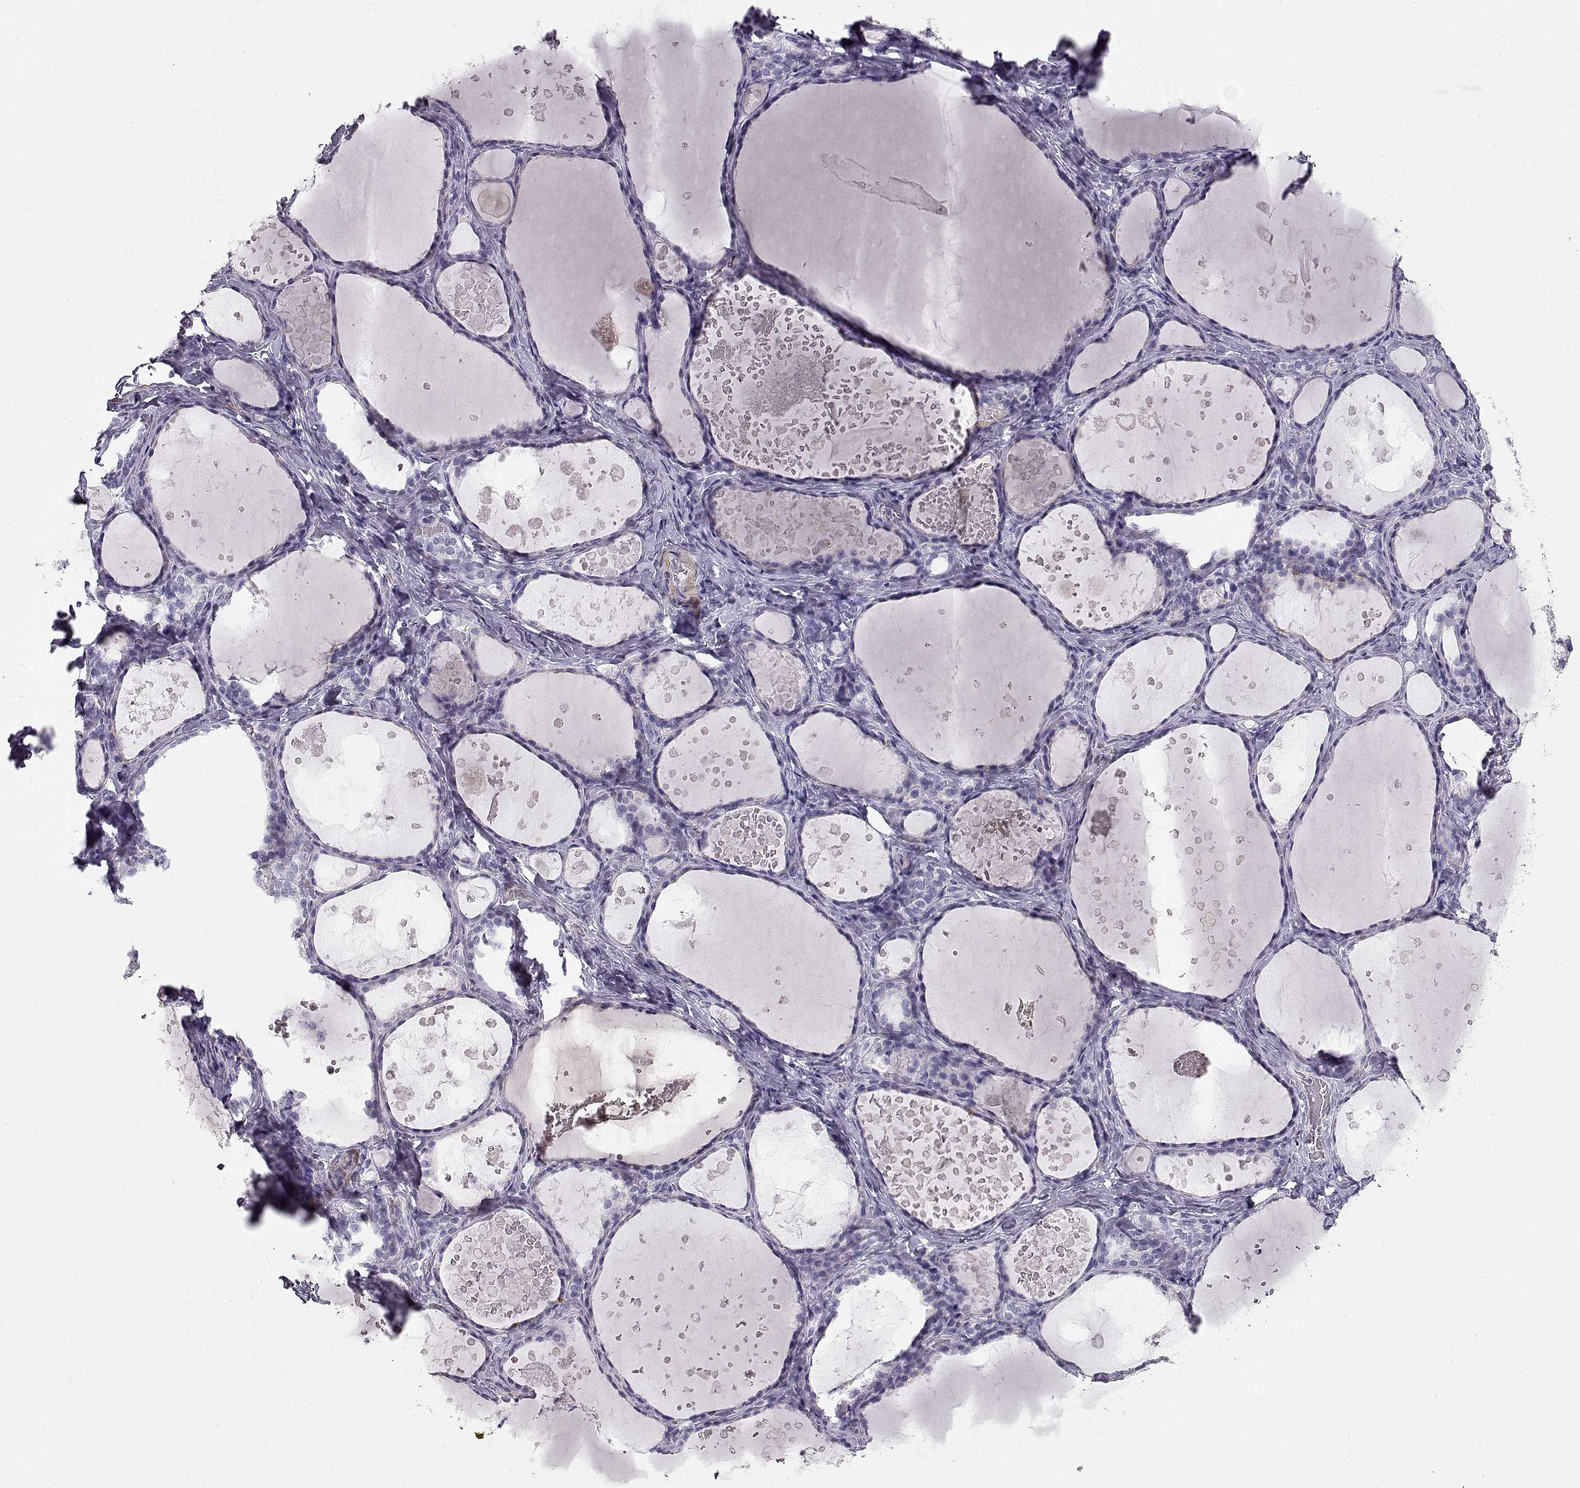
{"staining": {"intensity": "negative", "quantity": "none", "location": "none"}, "tissue": "thyroid gland", "cell_type": "Glandular cells", "image_type": "normal", "snomed": [{"axis": "morphology", "description": "Normal tissue, NOS"}, {"axis": "topography", "description": "Thyroid gland"}], "caption": "DAB immunohistochemical staining of benign thyroid gland reveals no significant staining in glandular cells. (IHC, brightfield microscopy, high magnification).", "gene": "SLITRK3", "patient": {"sex": "female", "age": 56}}